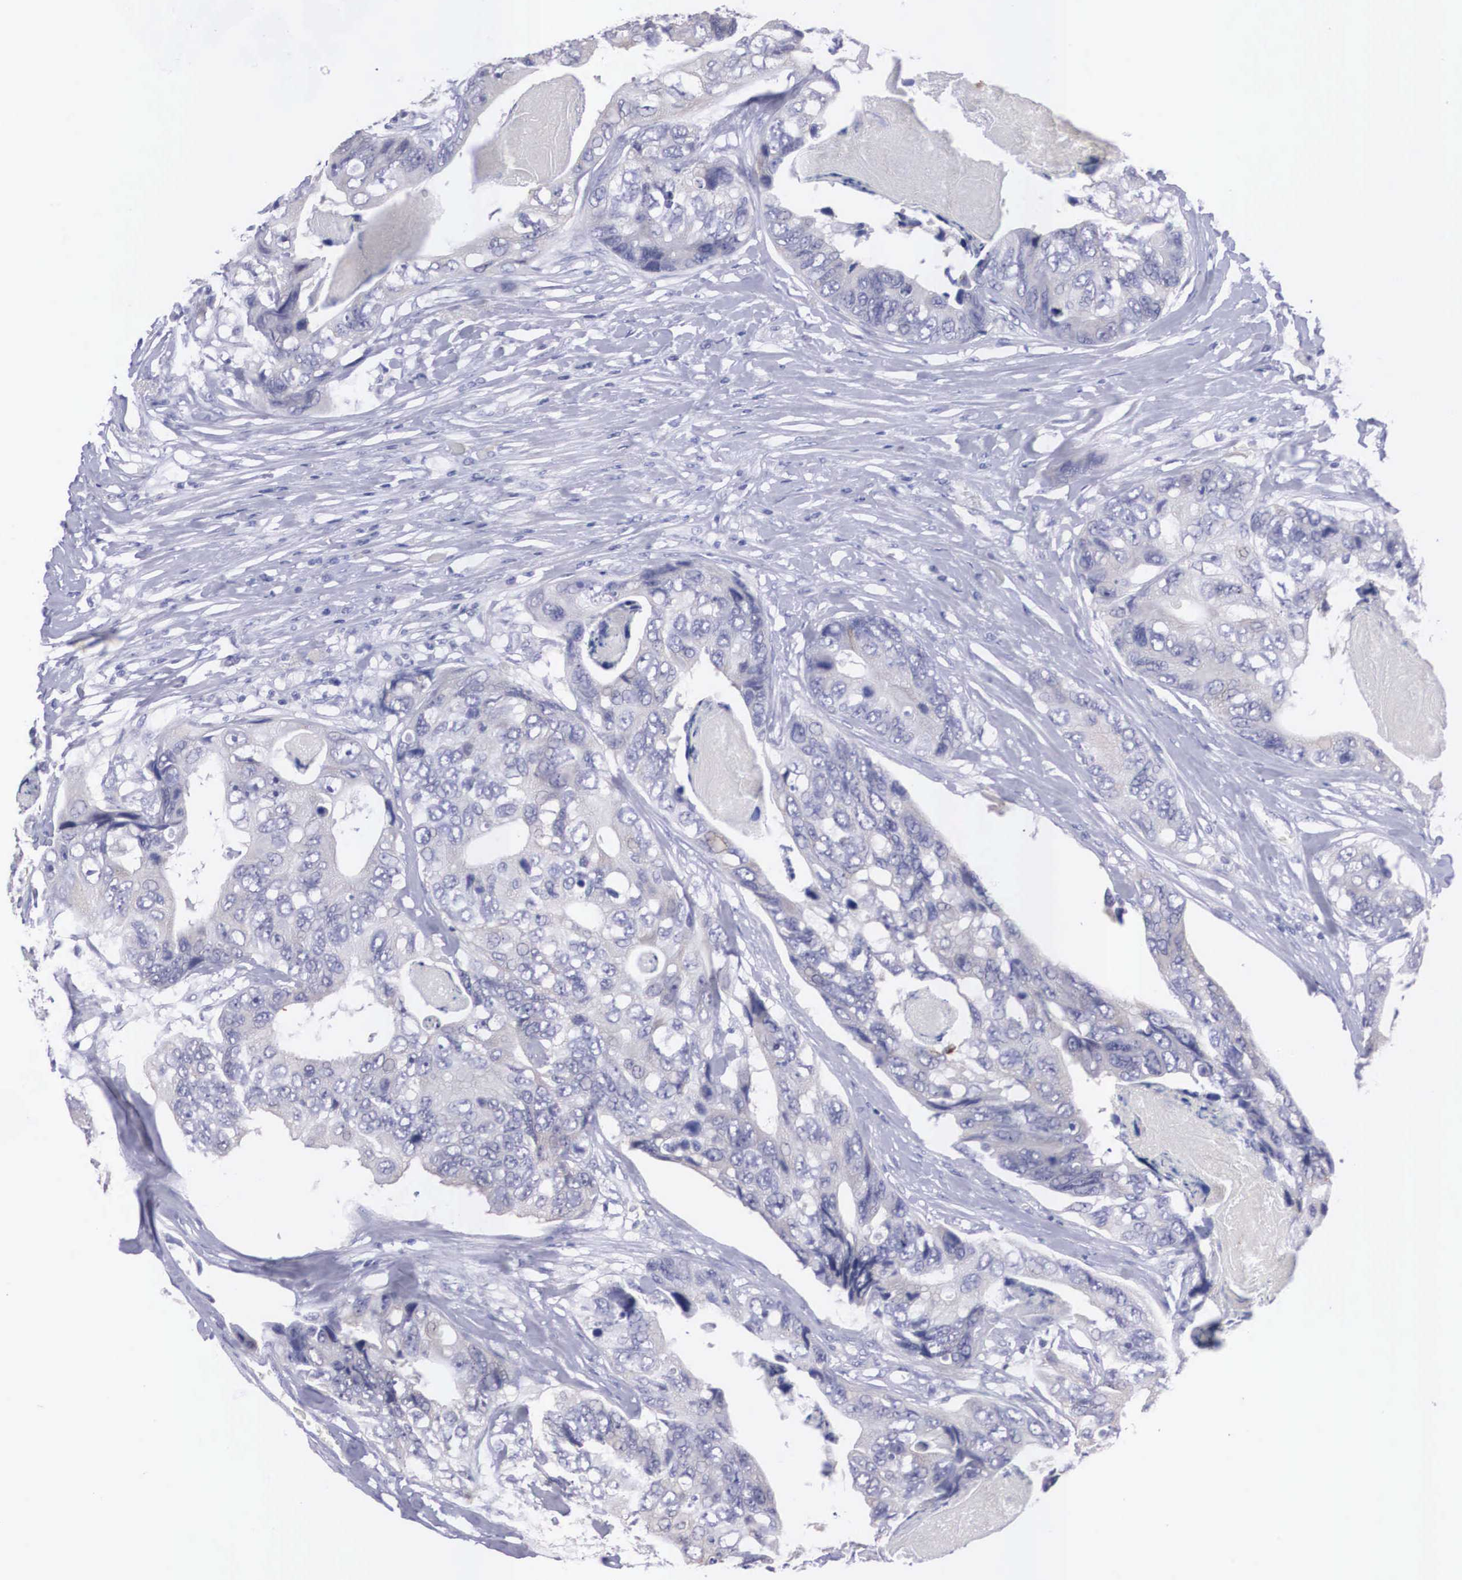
{"staining": {"intensity": "negative", "quantity": "none", "location": "none"}, "tissue": "colorectal cancer", "cell_type": "Tumor cells", "image_type": "cancer", "snomed": [{"axis": "morphology", "description": "Adenocarcinoma, NOS"}, {"axis": "topography", "description": "Colon"}], "caption": "Image shows no significant protein expression in tumor cells of colorectal cancer (adenocarcinoma).", "gene": "REPS2", "patient": {"sex": "female", "age": 86}}